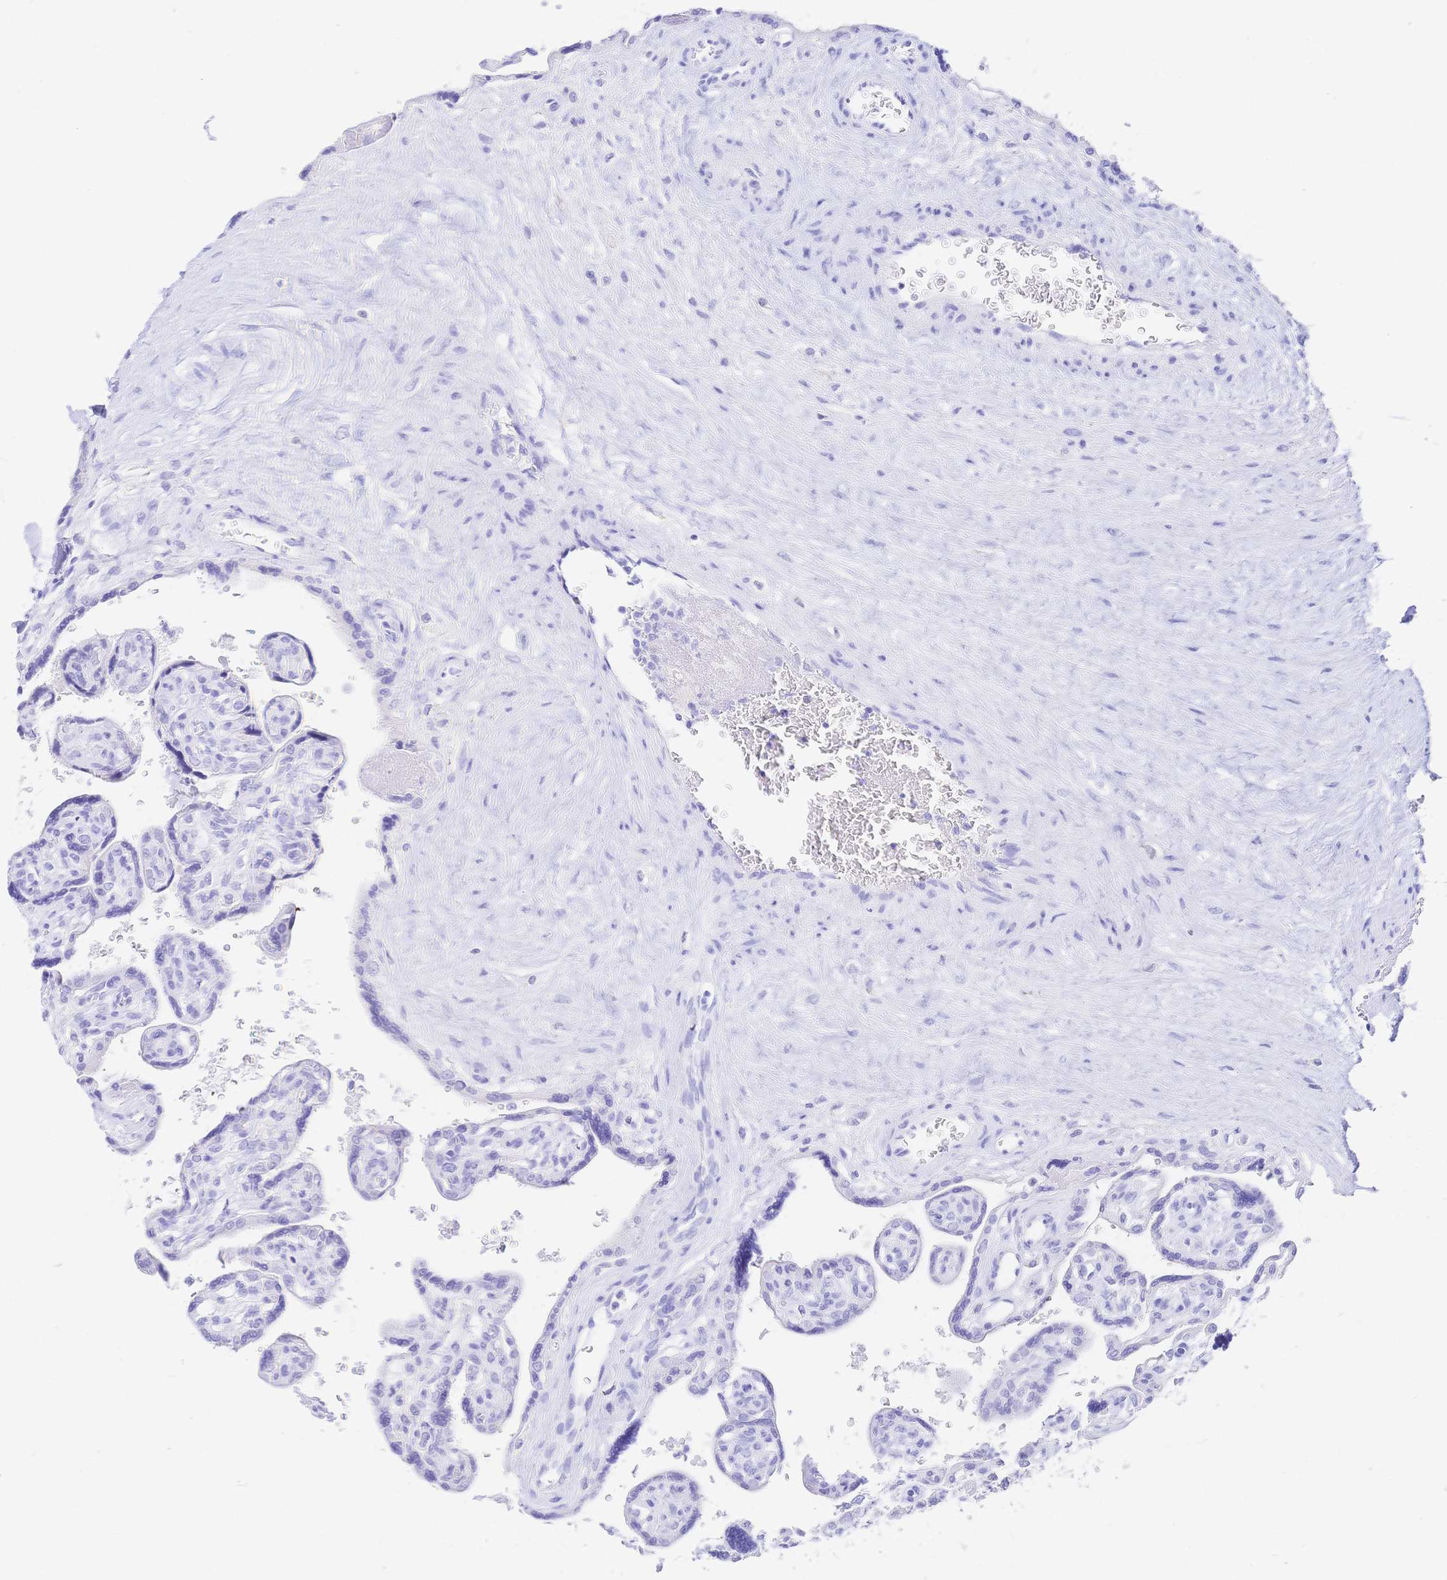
{"staining": {"intensity": "negative", "quantity": "none", "location": "none"}, "tissue": "placenta", "cell_type": "Decidual cells", "image_type": "normal", "snomed": [{"axis": "morphology", "description": "Normal tissue, NOS"}, {"axis": "topography", "description": "Placenta"}], "caption": "Immunohistochemistry (IHC) micrograph of normal placenta stained for a protein (brown), which reveals no positivity in decidual cells.", "gene": "UMOD", "patient": {"sex": "female", "age": 39}}